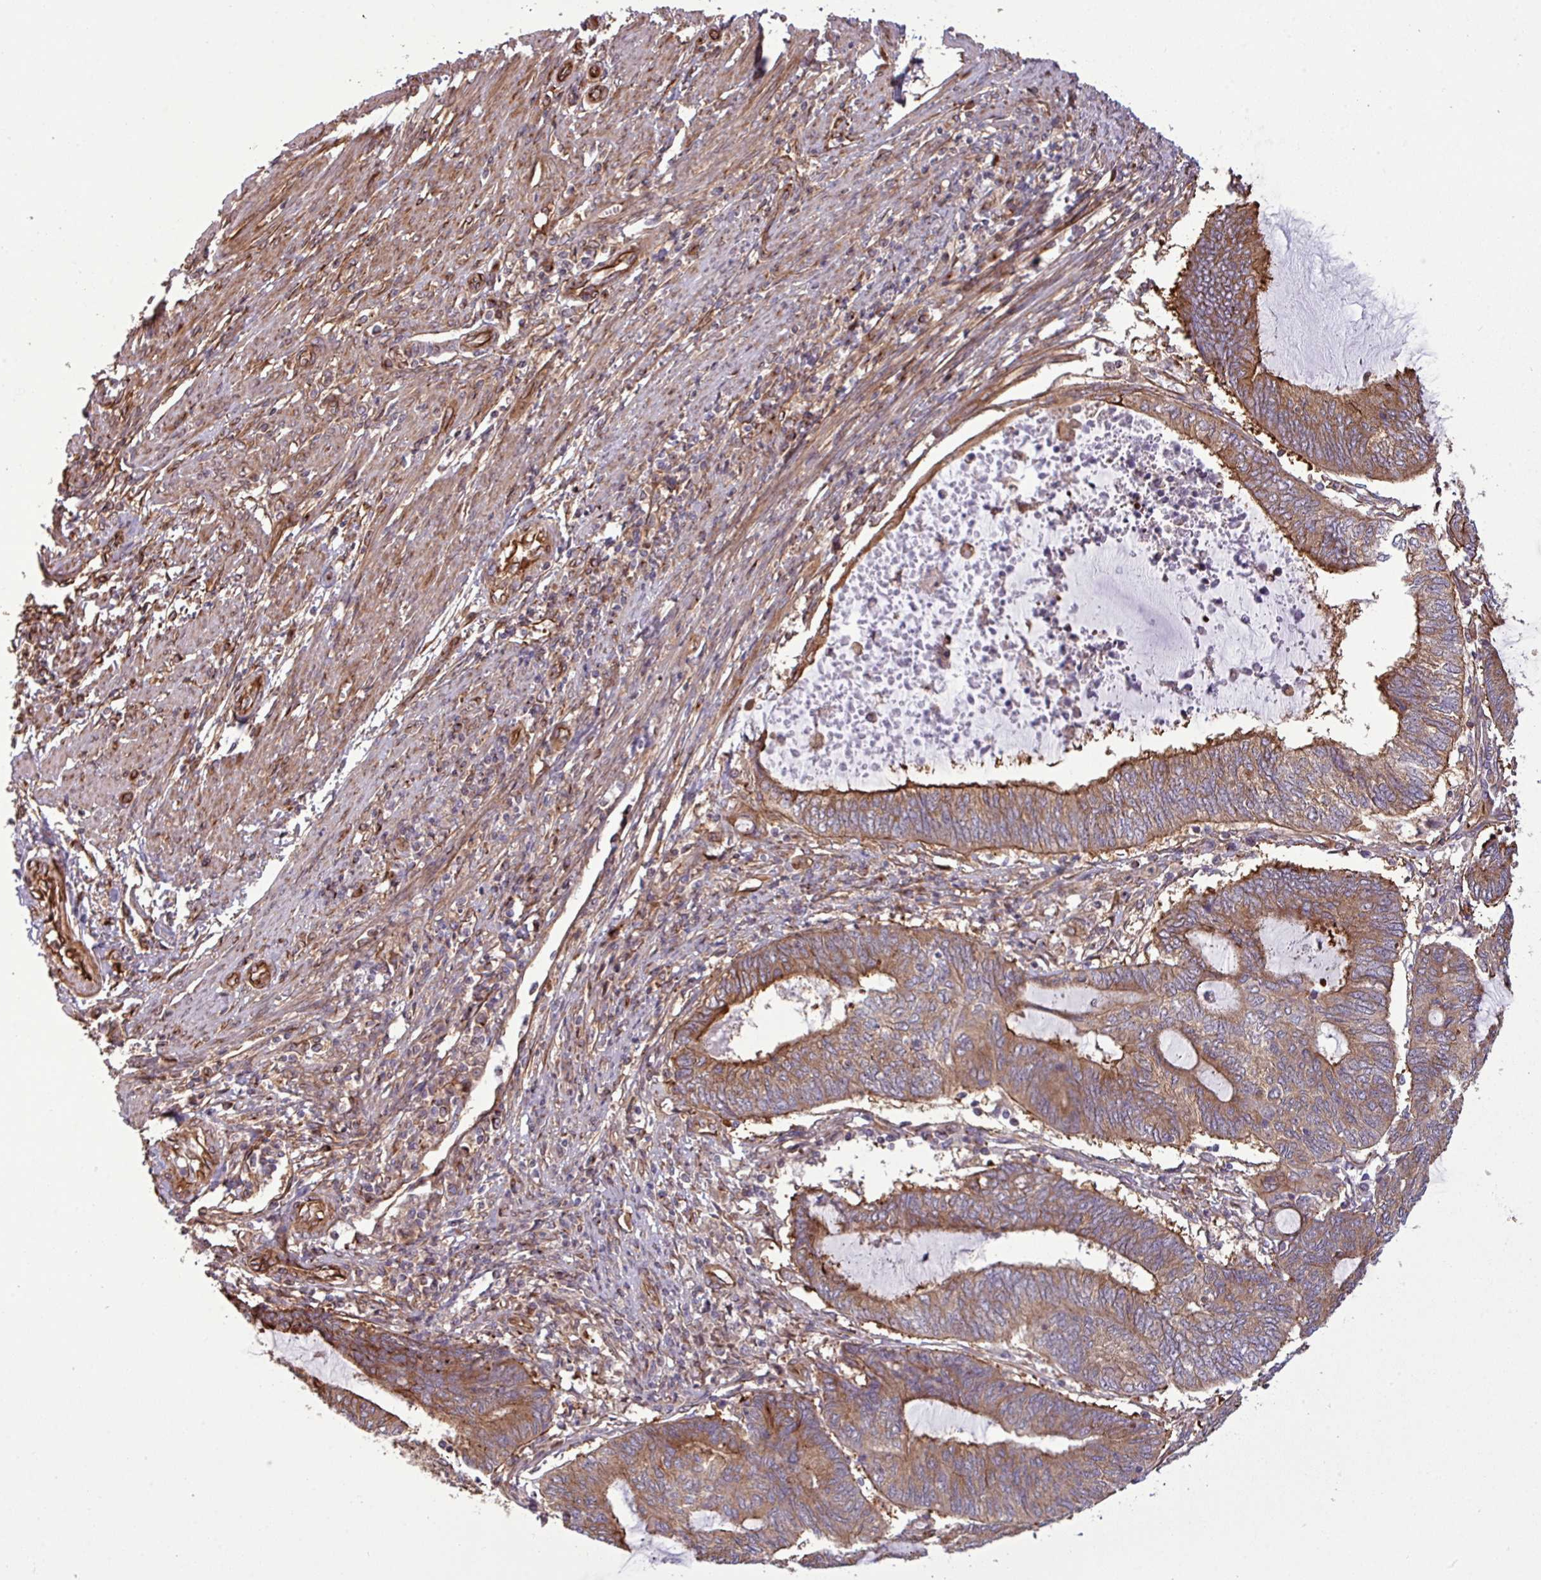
{"staining": {"intensity": "moderate", "quantity": ">75%", "location": "cytoplasmic/membranous"}, "tissue": "endometrial cancer", "cell_type": "Tumor cells", "image_type": "cancer", "snomed": [{"axis": "morphology", "description": "Adenocarcinoma, NOS"}, {"axis": "topography", "description": "Uterus"}, {"axis": "topography", "description": "Endometrium"}], "caption": "A brown stain shows moderate cytoplasmic/membranous expression of a protein in endometrial cancer tumor cells.", "gene": "ZNF300", "patient": {"sex": "female", "age": 70}}